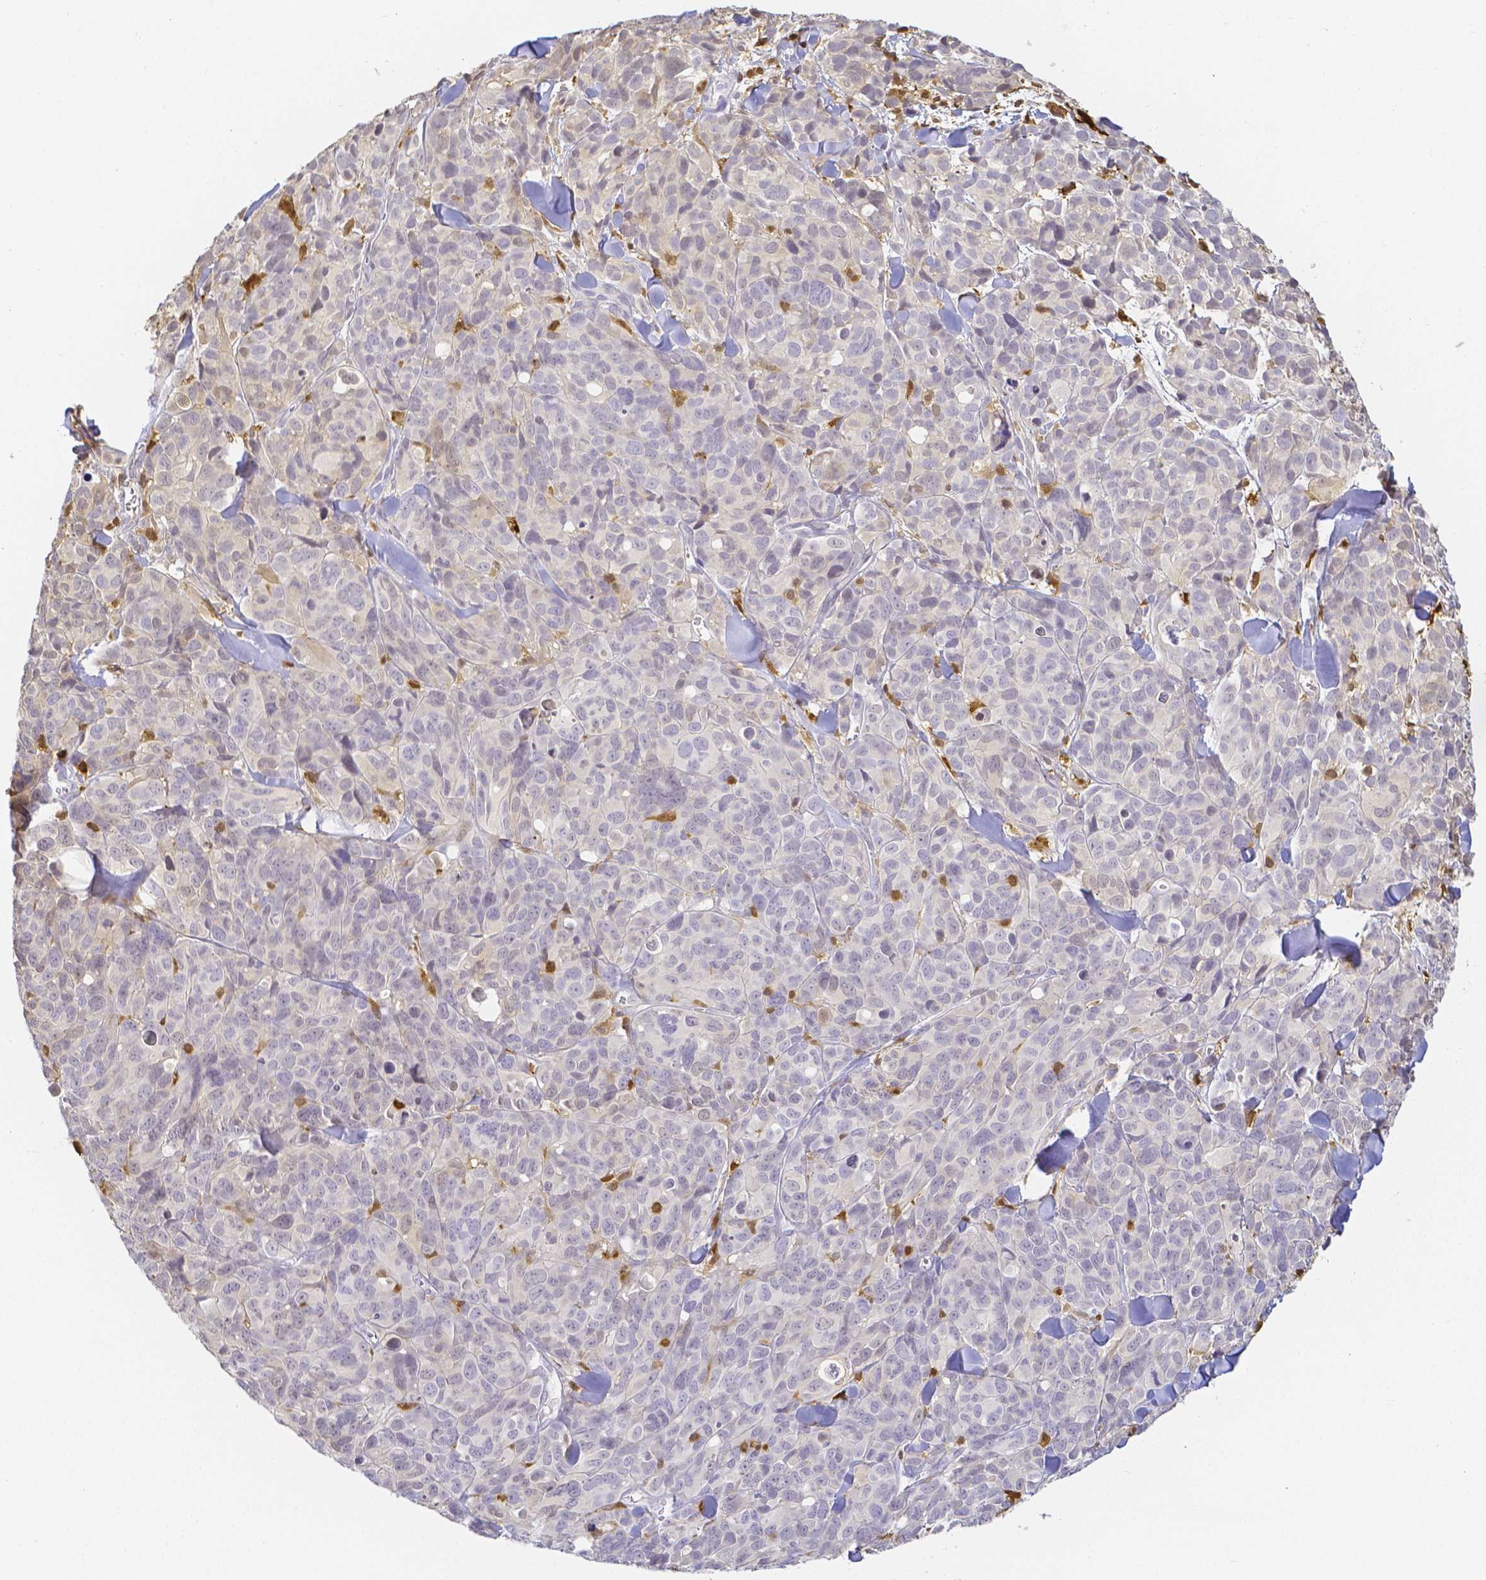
{"staining": {"intensity": "negative", "quantity": "none", "location": "none"}, "tissue": "melanoma", "cell_type": "Tumor cells", "image_type": "cancer", "snomed": [{"axis": "morphology", "description": "Malignant melanoma, NOS"}, {"axis": "topography", "description": "Skin"}], "caption": "High power microscopy image of an IHC photomicrograph of melanoma, revealing no significant staining in tumor cells.", "gene": "COTL1", "patient": {"sex": "male", "age": 51}}